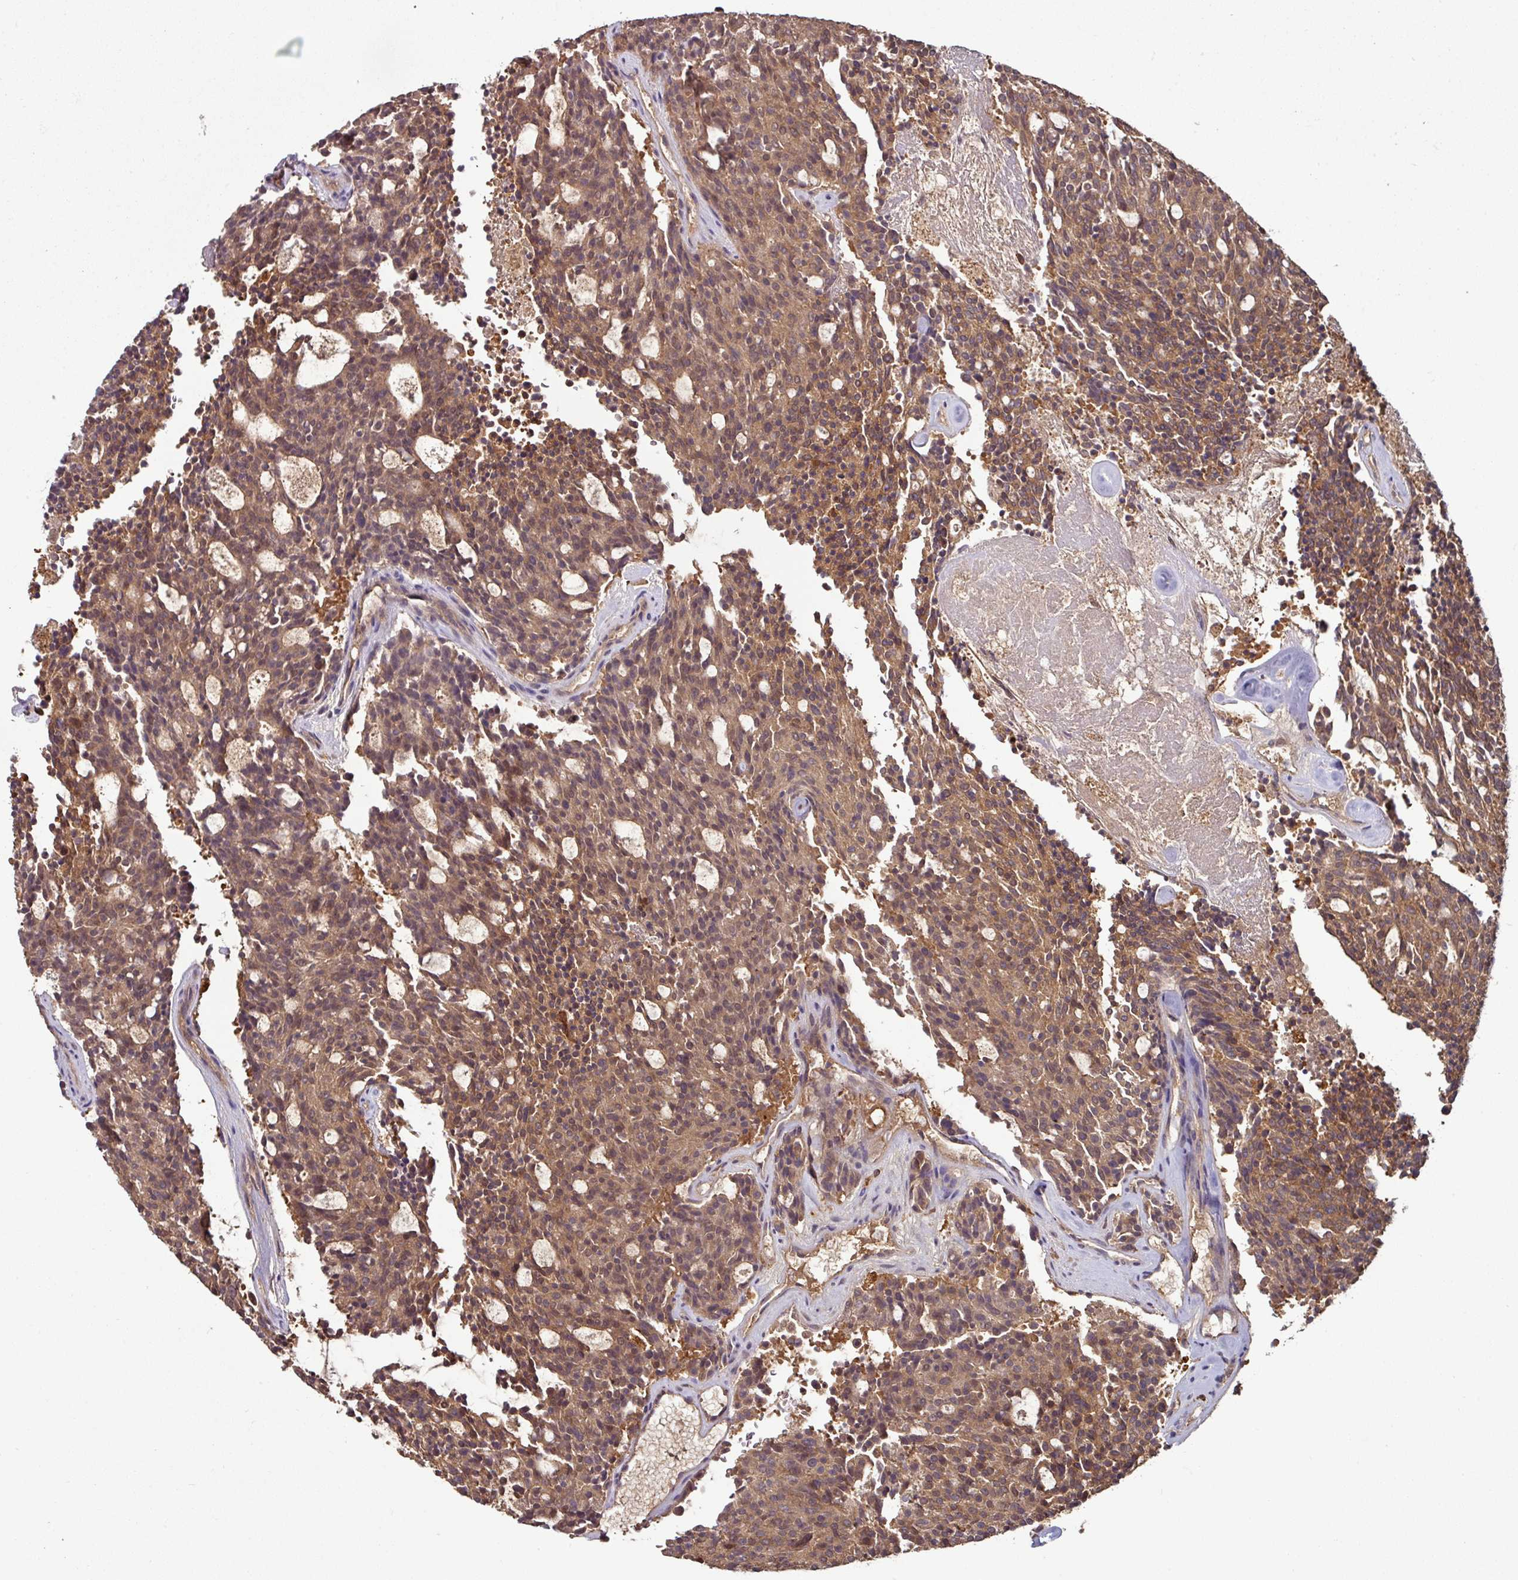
{"staining": {"intensity": "moderate", "quantity": ">75%", "location": "cytoplasmic/membranous"}, "tissue": "carcinoid", "cell_type": "Tumor cells", "image_type": "cancer", "snomed": [{"axis": "morphology", "description": "Carcinoid, malignant, NOS"}, {"axis": "topography", "description": "Pancreas"}], "caption": "Protein staining of malignant carcinoid tissue reveals moderate cytoplasmic/membranous expression in approximately >75% of tumor cells.", "gene": "GNPDA1", "patient": {"sex": "female", "age": 54}}